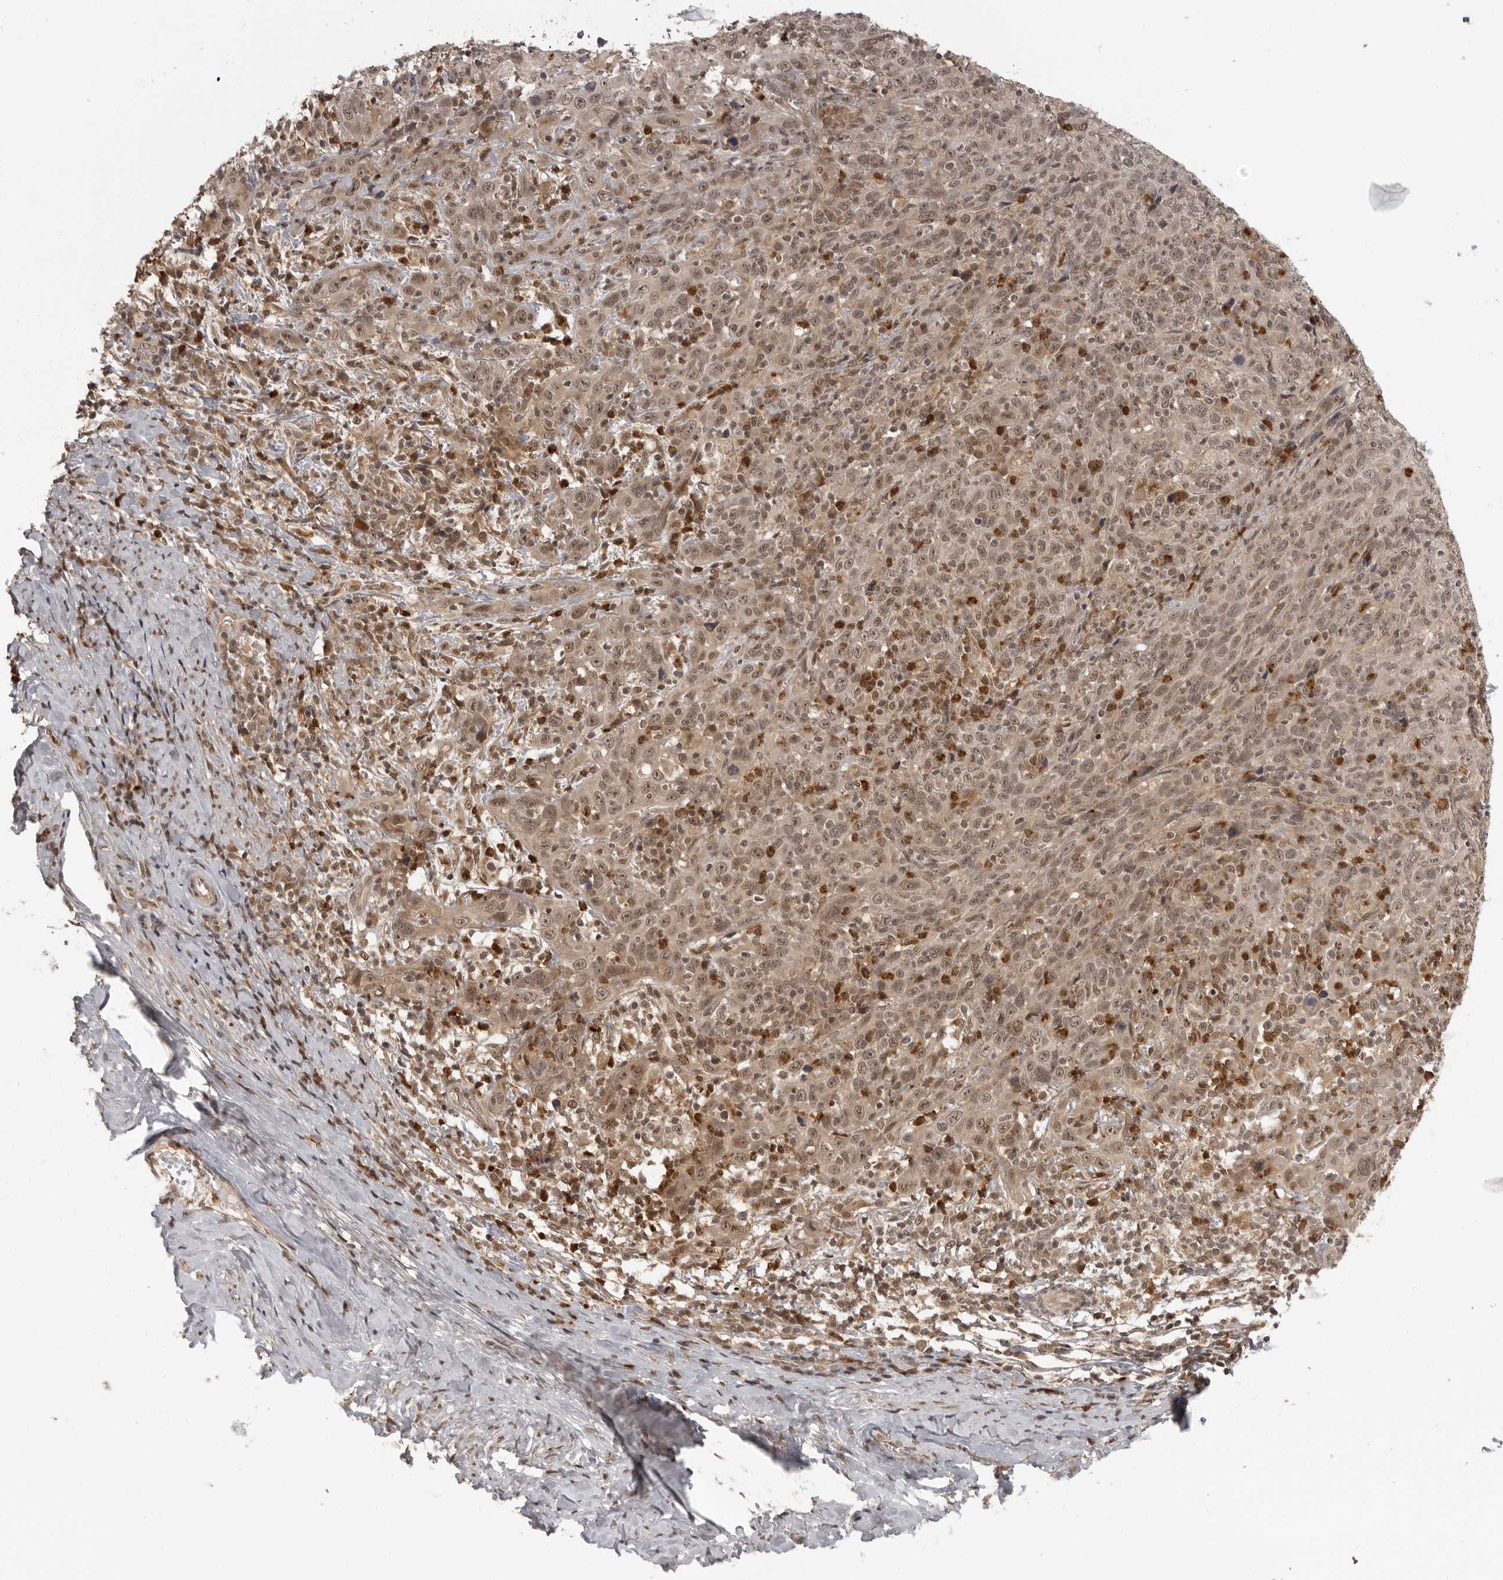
{"staining": {"intensity": "moderate", "quantity": ">75%", "location": "cytoplasmic/membranous,nuclear"}, "tissue": "cervical cancer", "cell_type": "Tumor cells", "image_type": "cancer", "snomed": [{"axis": "morphology", "description": "Squamous cell carcinoma, NOS"}, {"axis": "topography", "description": "Cervix"}], "caption": "Cervical cancer (squamous cell carcinoma) tissue shows moderate cytoplasmic/membranous and nuclear staining in approximately >75% of tumor cells, visualized by immunohistochemistry.", "gene": "PEG3", "patient": {"sex": "female", "age": 46}}